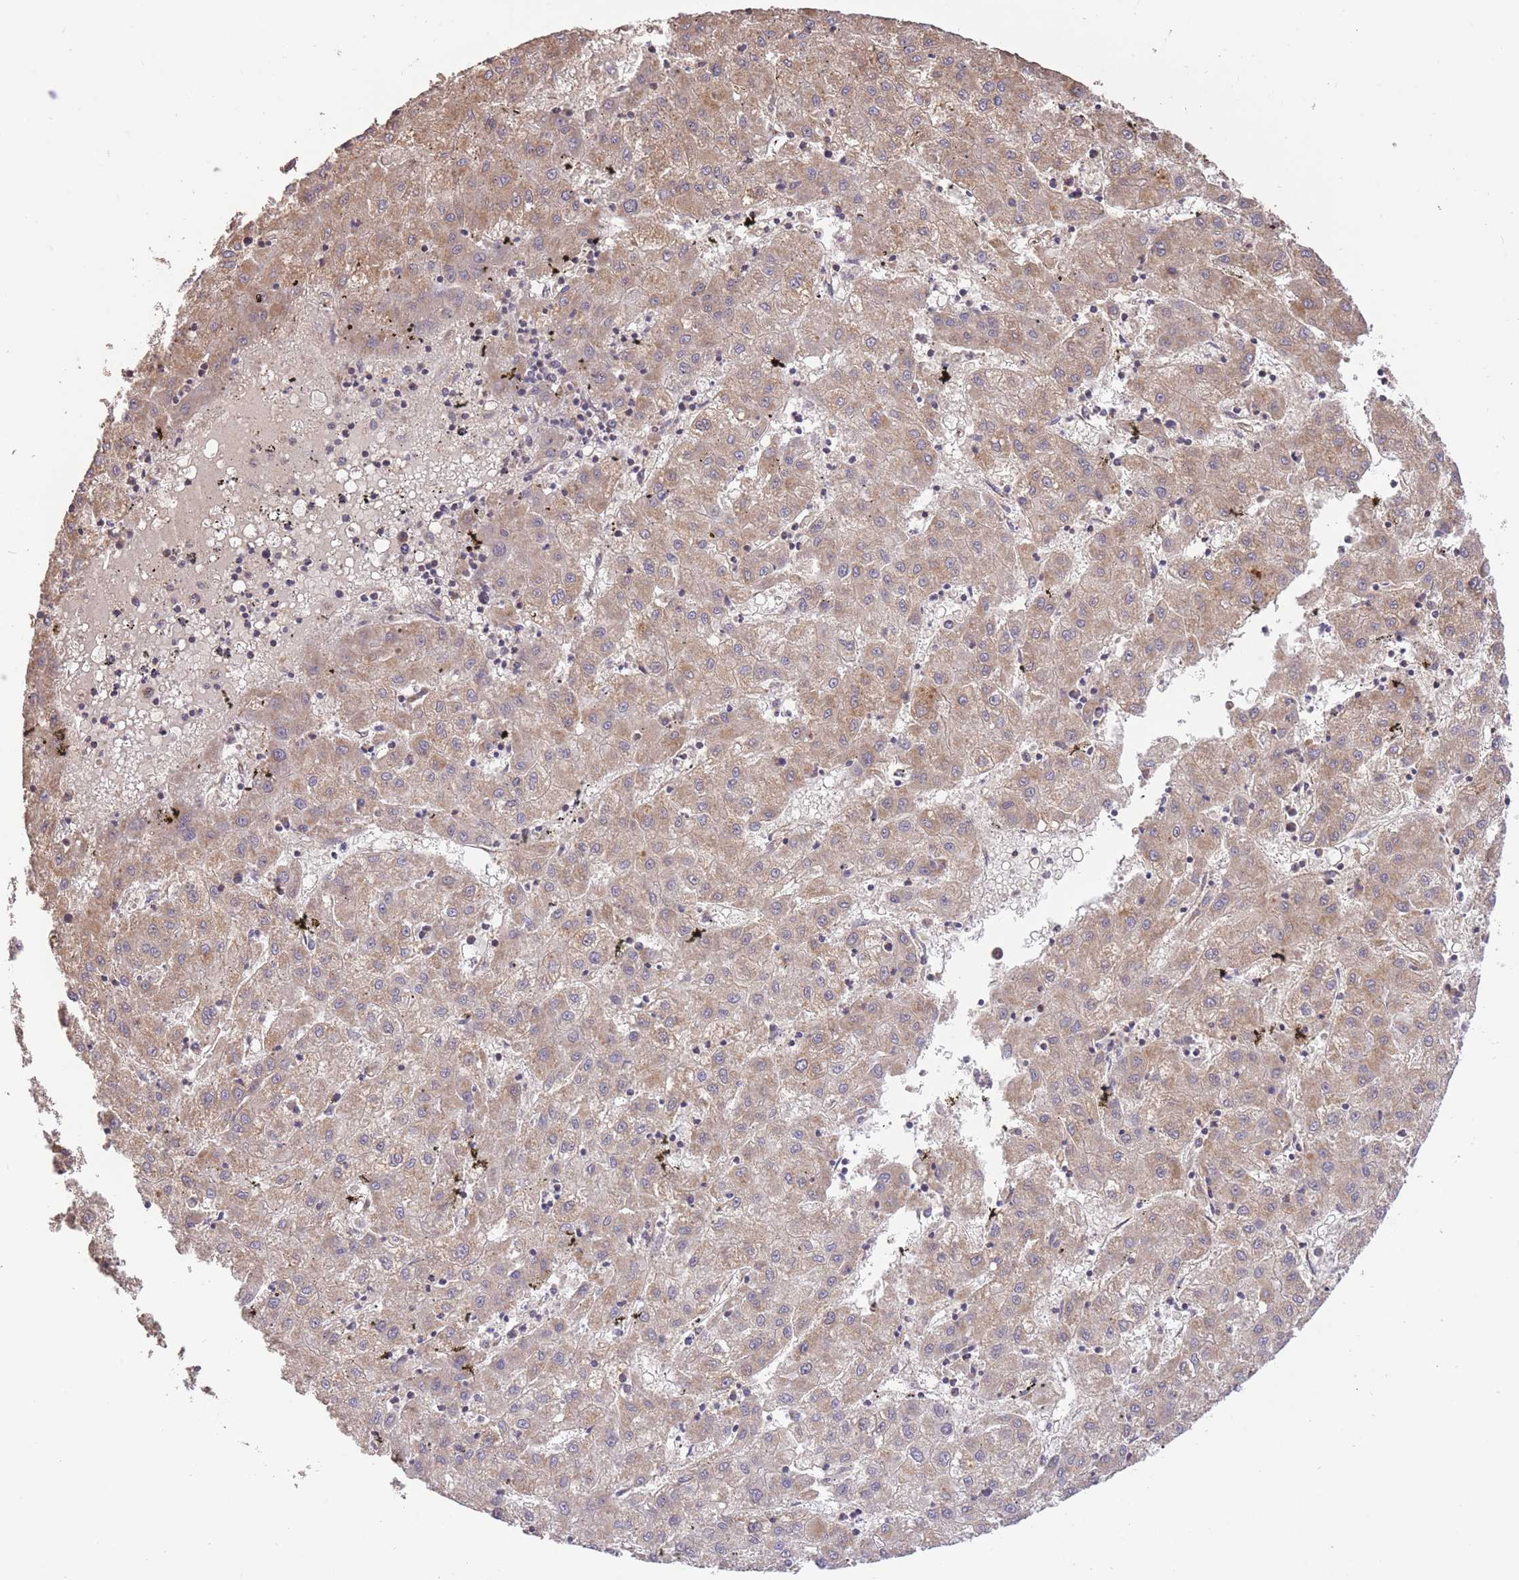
{"staining": {"intensity": "moderate", "quantity": ">75%", "location": "cytoplasmic/membranous"}, "tissue": "liver cancer", "cell_type": "Tumor cells", "image_type": "cancer", "snomed": [{"axis": "morphology", "description": "Carcinoma, Hepatocellular, NOS"}, {"axis": "topography", "description": "Liver"}], "caption": "Hepatocellular carcinoma (liver) stained for a protein (brown) exhibits moderate cytoplasmic/membranous positive staining in approximately >75% of tumor cells.", "gene": "PREP", "patient": {"sex": "male", "age": 72}}